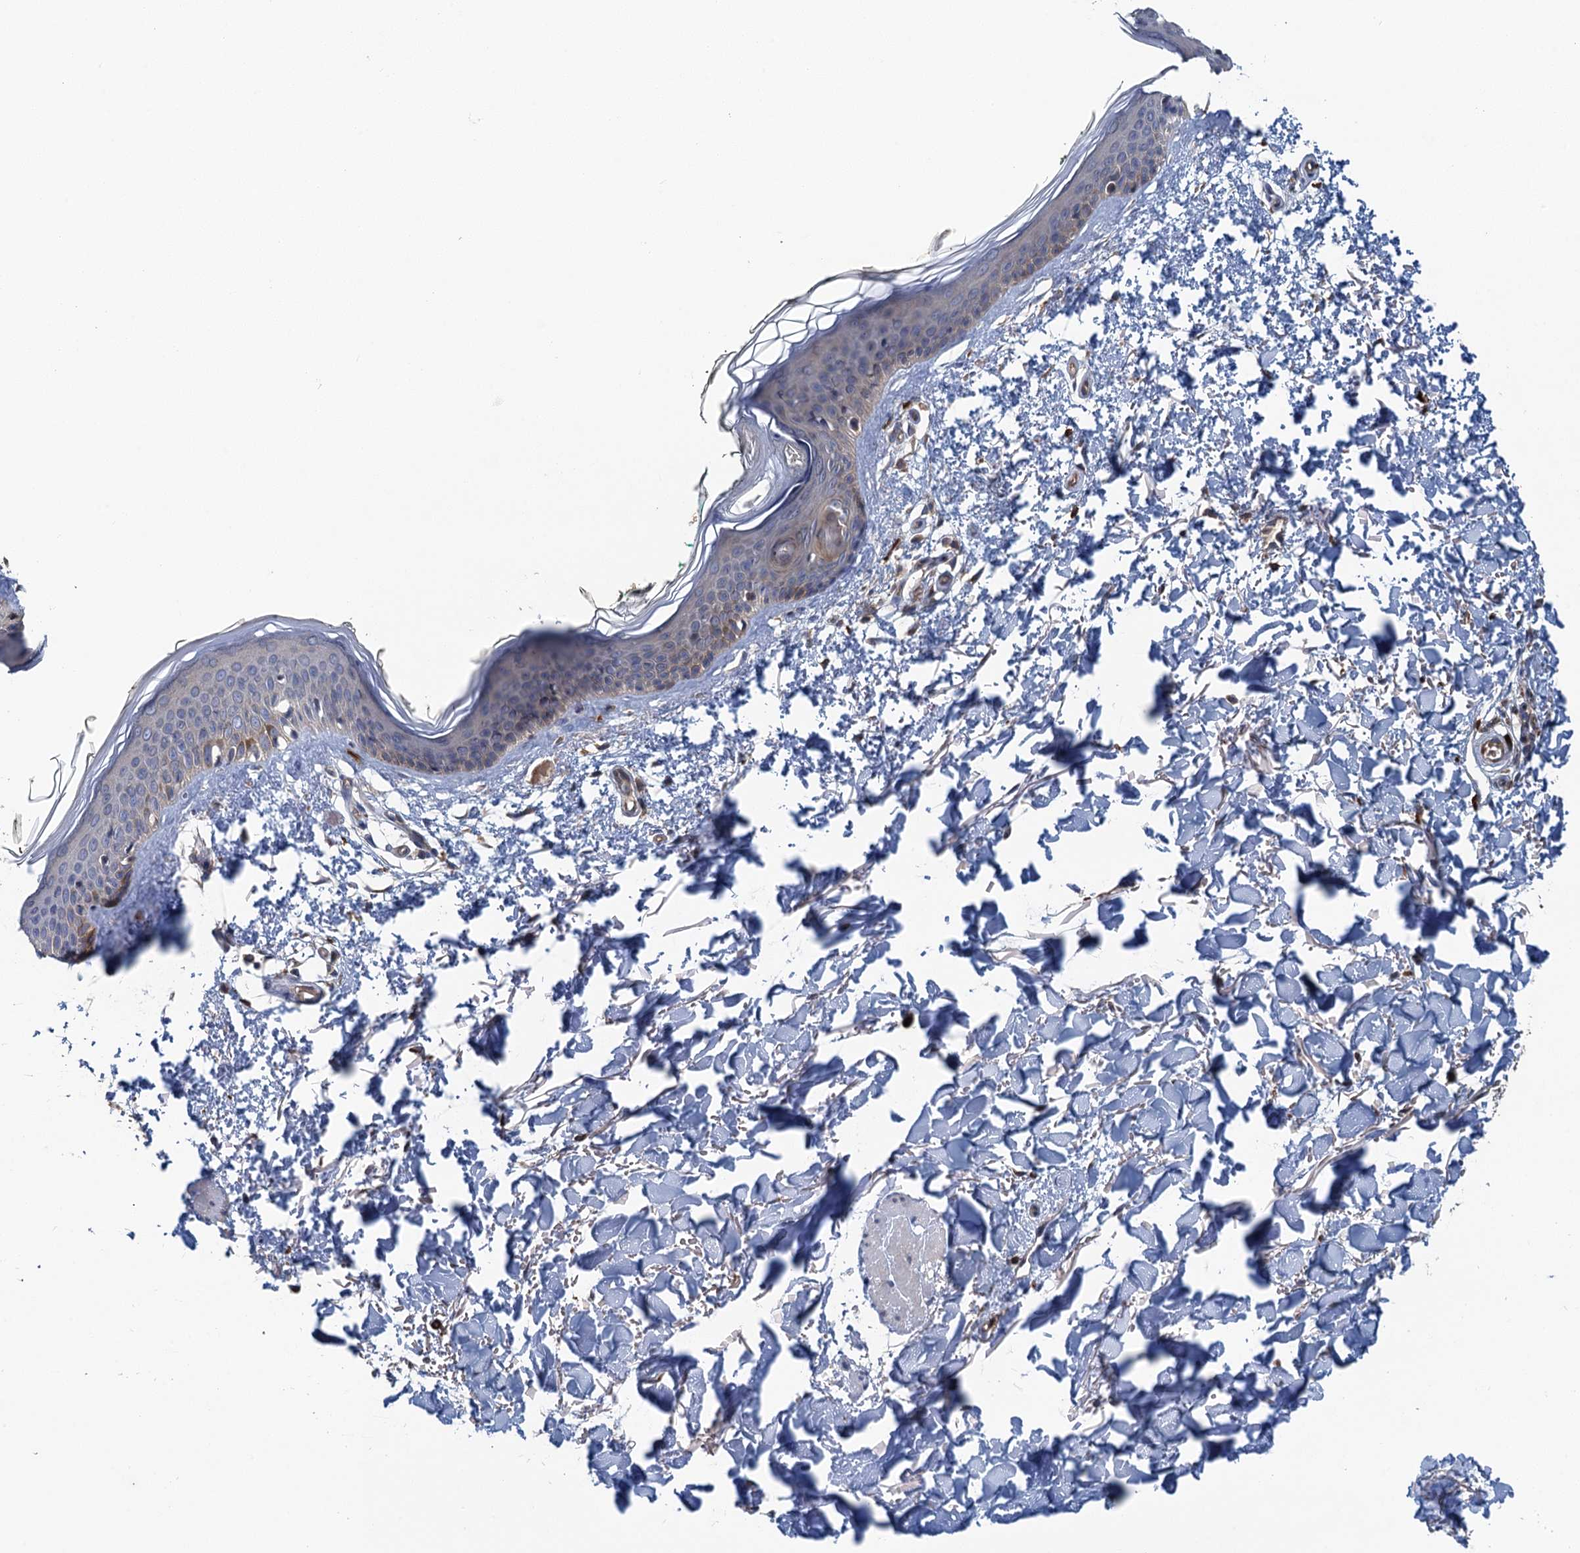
{"staining": {"intensity": "negative", "quantity": "none", "location": "none"}, "tissue": "skin", "cell_type": "Fibroblasts", "image_type": "normal", "snomed": [{"axis": "morphology", "description": "Normal tissue, NOS"}, {"axis": "topography", "description": "Skin"}], "caption": "There is no significant positivity in fibroblasts of skin. (Immunohistochemistry, brightfield microscopy, high magnification).", "gene": "KBTBD8", "patient": {"sex": "male", "age": 62}}